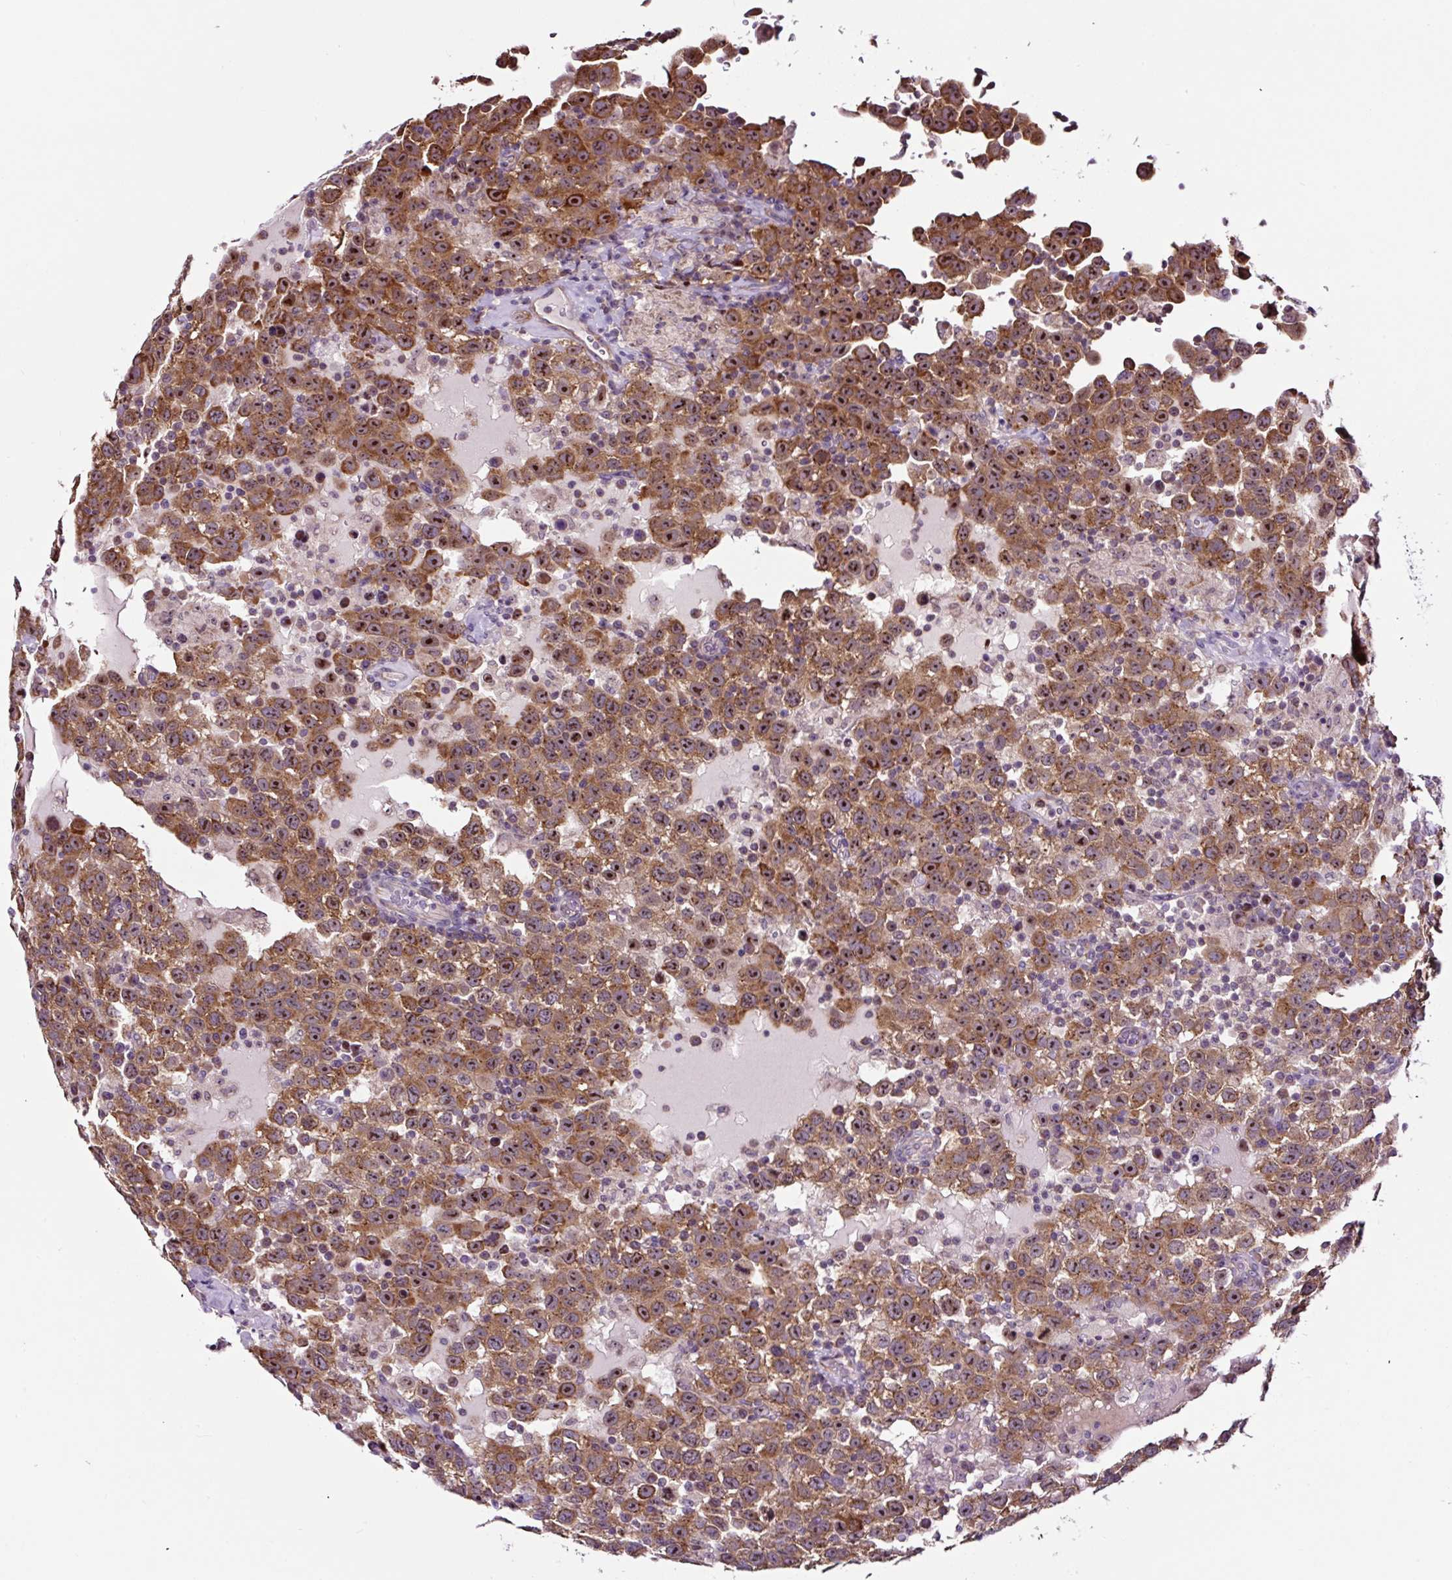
{"staining": {"intensity": "moderate", "quantity": ">75%", "location": "cytoplasmic/membranous,nuclear"}, "tissue": "testis cancer", "cell_type": "Tumor cells", "image_type": "cancer", "snomed": [{"axis": "morphology", "description": "Seminoma, NOS"}, {"axis": "topography", "description": "Testis"}], "caption": "Immunohistochemical staining of testis seminoma displays medium levels of moderate cytoplasmic/membranous and nuclear expression in about >75% of tumor cells.", "gene": "NOM1", "patient": {"sex": "male", "age": 41}}